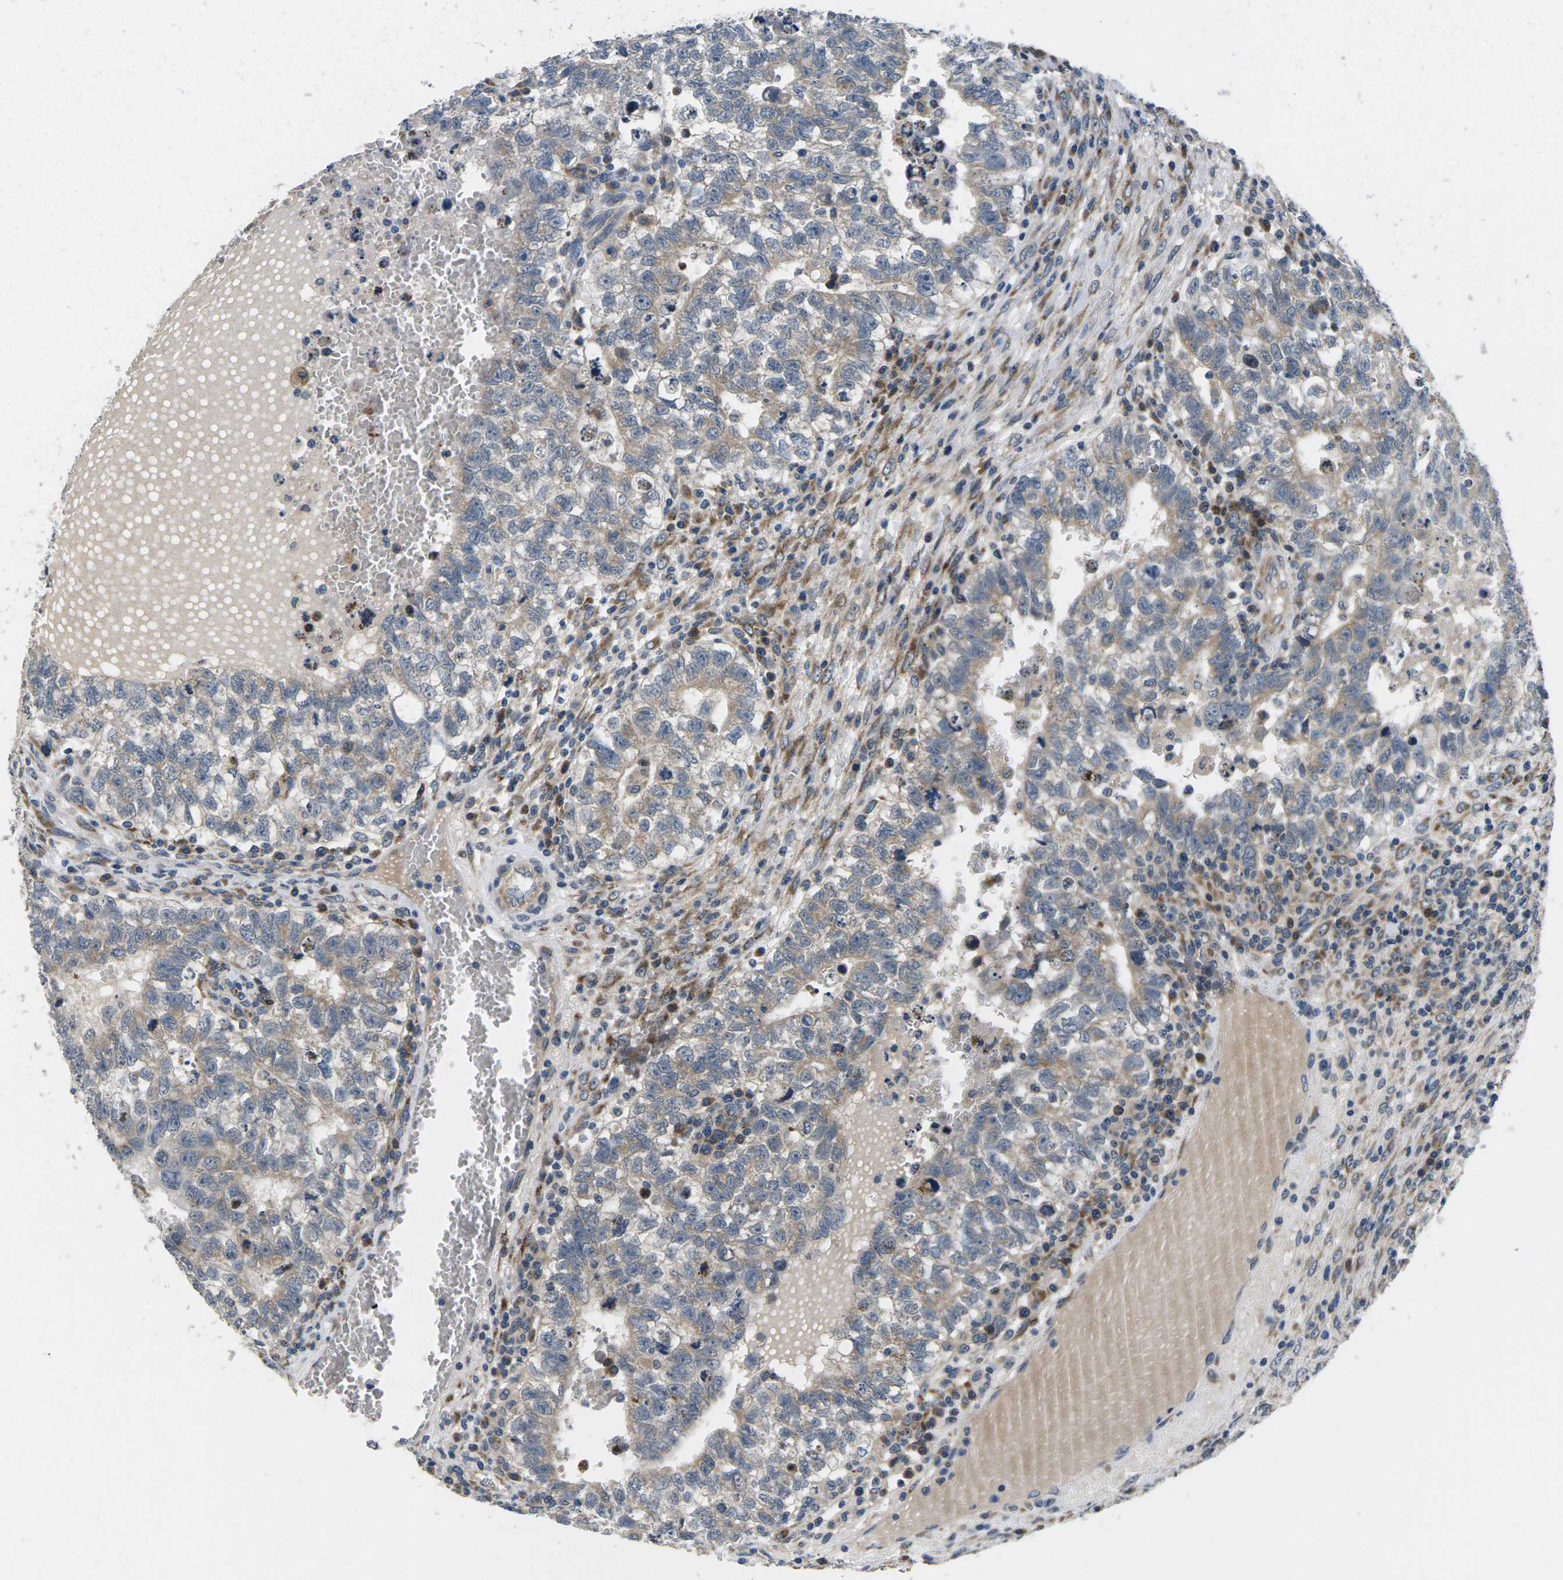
{"staining": {"intensity": "weak", "quantity": ">75%", "location": "cytoplasmic/membranous"}, "tissue": "testis cancer", "cell_type": "Tumor cells", "image_type": "cancer", "snomed": [{"axis": "morphology", "description": "Seminoma, NOS"}, {"axis": "morphology", "description": "Carcinoma, Embryonal, NOS"}, {"axis": "topography", "description": "Testis"}], "caption": "Testis cancer stained with DAB (3,3'-diaminobenzidine) immunohistochemistry (IHC) shows low levels of weak cytoplasmic/membranous positivity in about >75% of tumor cells. The protein of interest is shown in brown color, while the nuclei are stained blue.", "gene": "ERGIC3", "patient": {"sex": "male", "age": 38}}